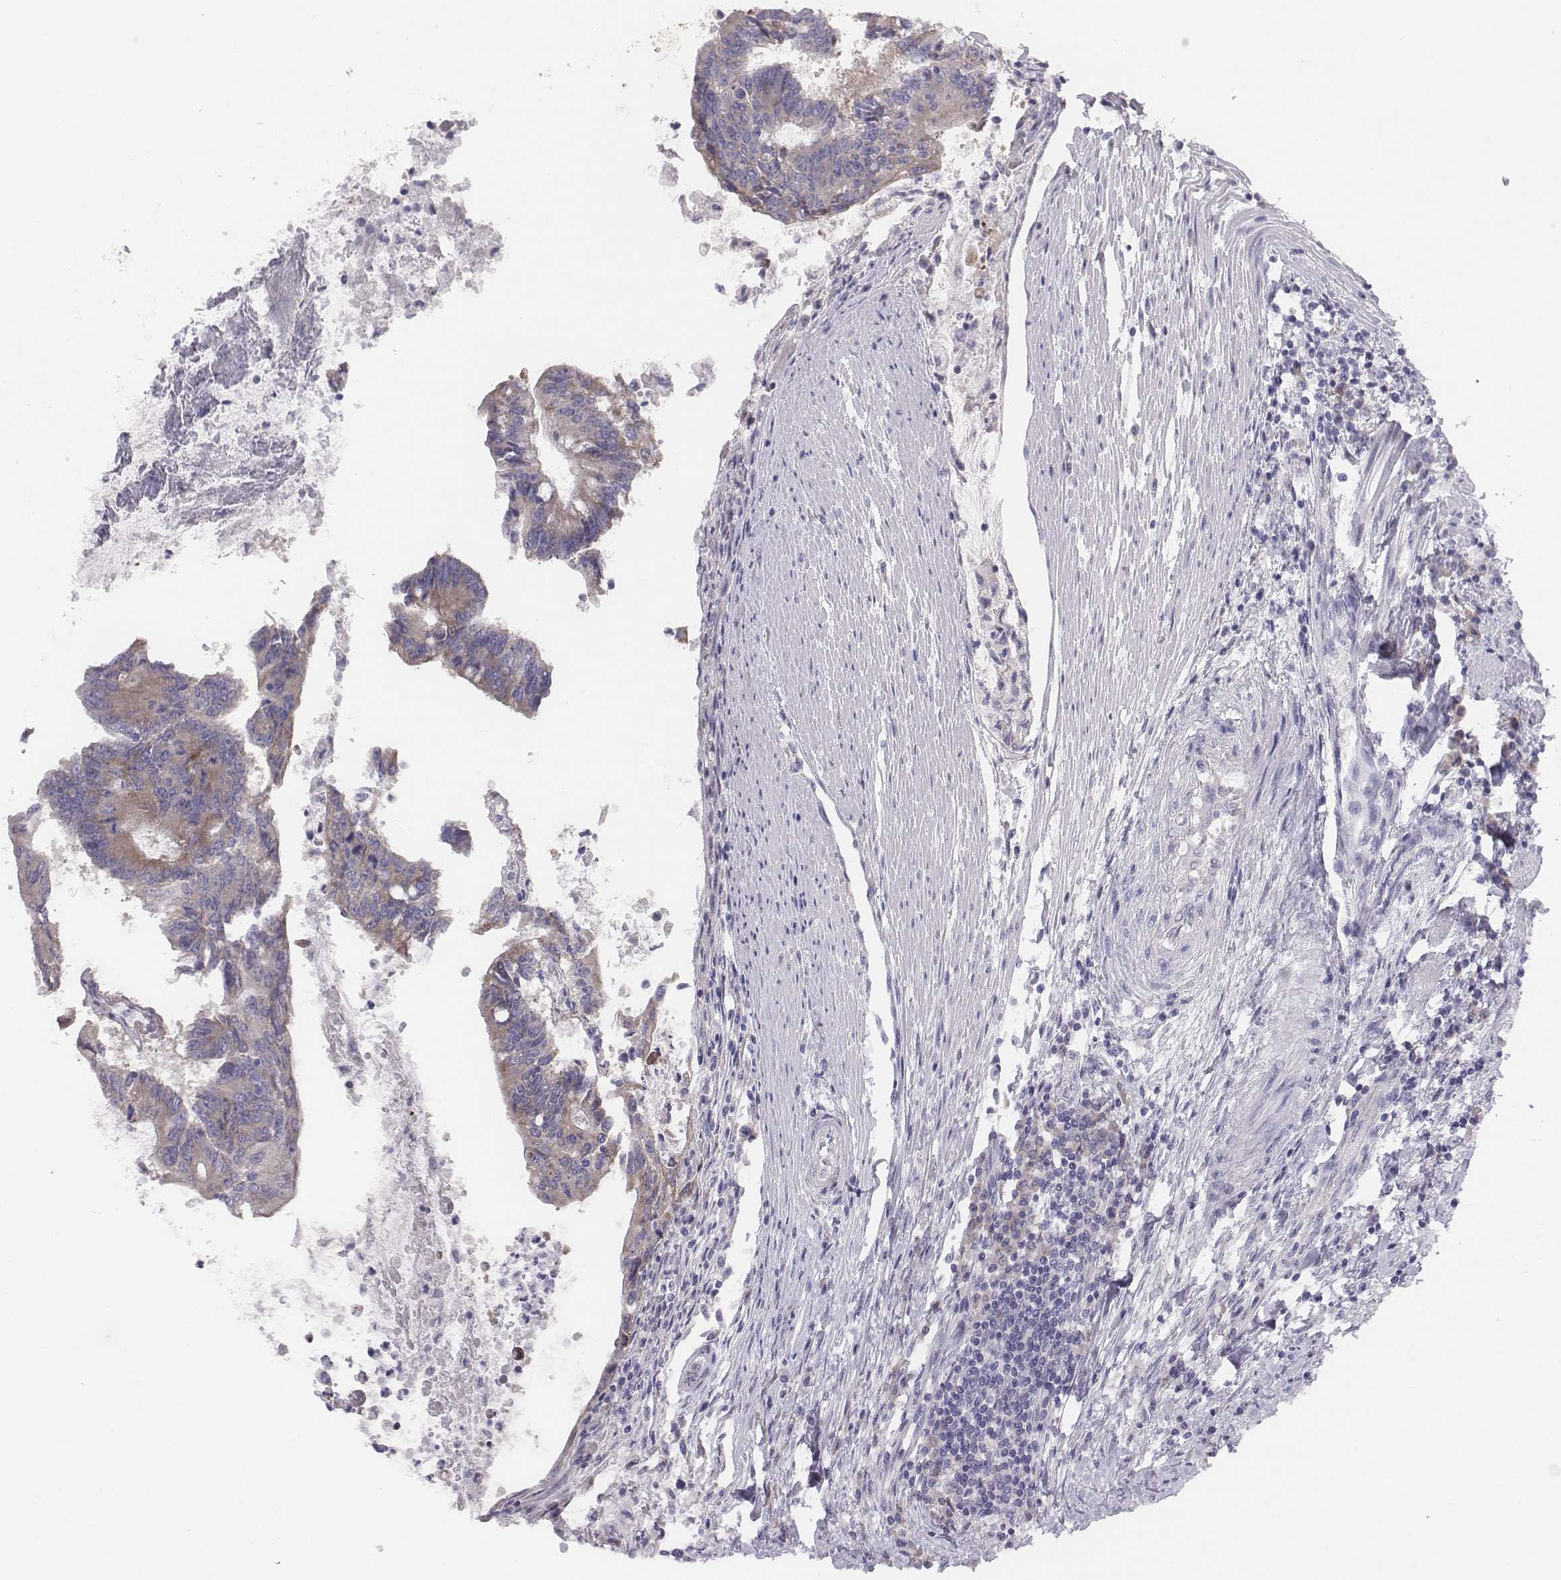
{"staining": {"intensity": "weak", "quantity": "25%-75%", "location": "cytoplasmic/membranous"}, "tissue": "colorectal cancer", "cell_type": "Tumor cells", "image_type": "cancer", "snomed": [{"axis": "morphology", "description": "Adenocarcinoma, NOS"}, {"axis": "topography", "description": "Colon"}], "caption": "DAB (3,3'-diaminobenzidine) immunohistochemical staining of human colorectal cancer displays weak cytoplasmic/membranous protein staining in about 25%-75% of tumor cells. (Stains: DAB (3,3'-diaminobenzidine) in brown, nuclei in blue, Microscopy: brightfield microscopy at high magnification).", "gene": "CHST14", "patient": {"sex": "female", "age": 70}}